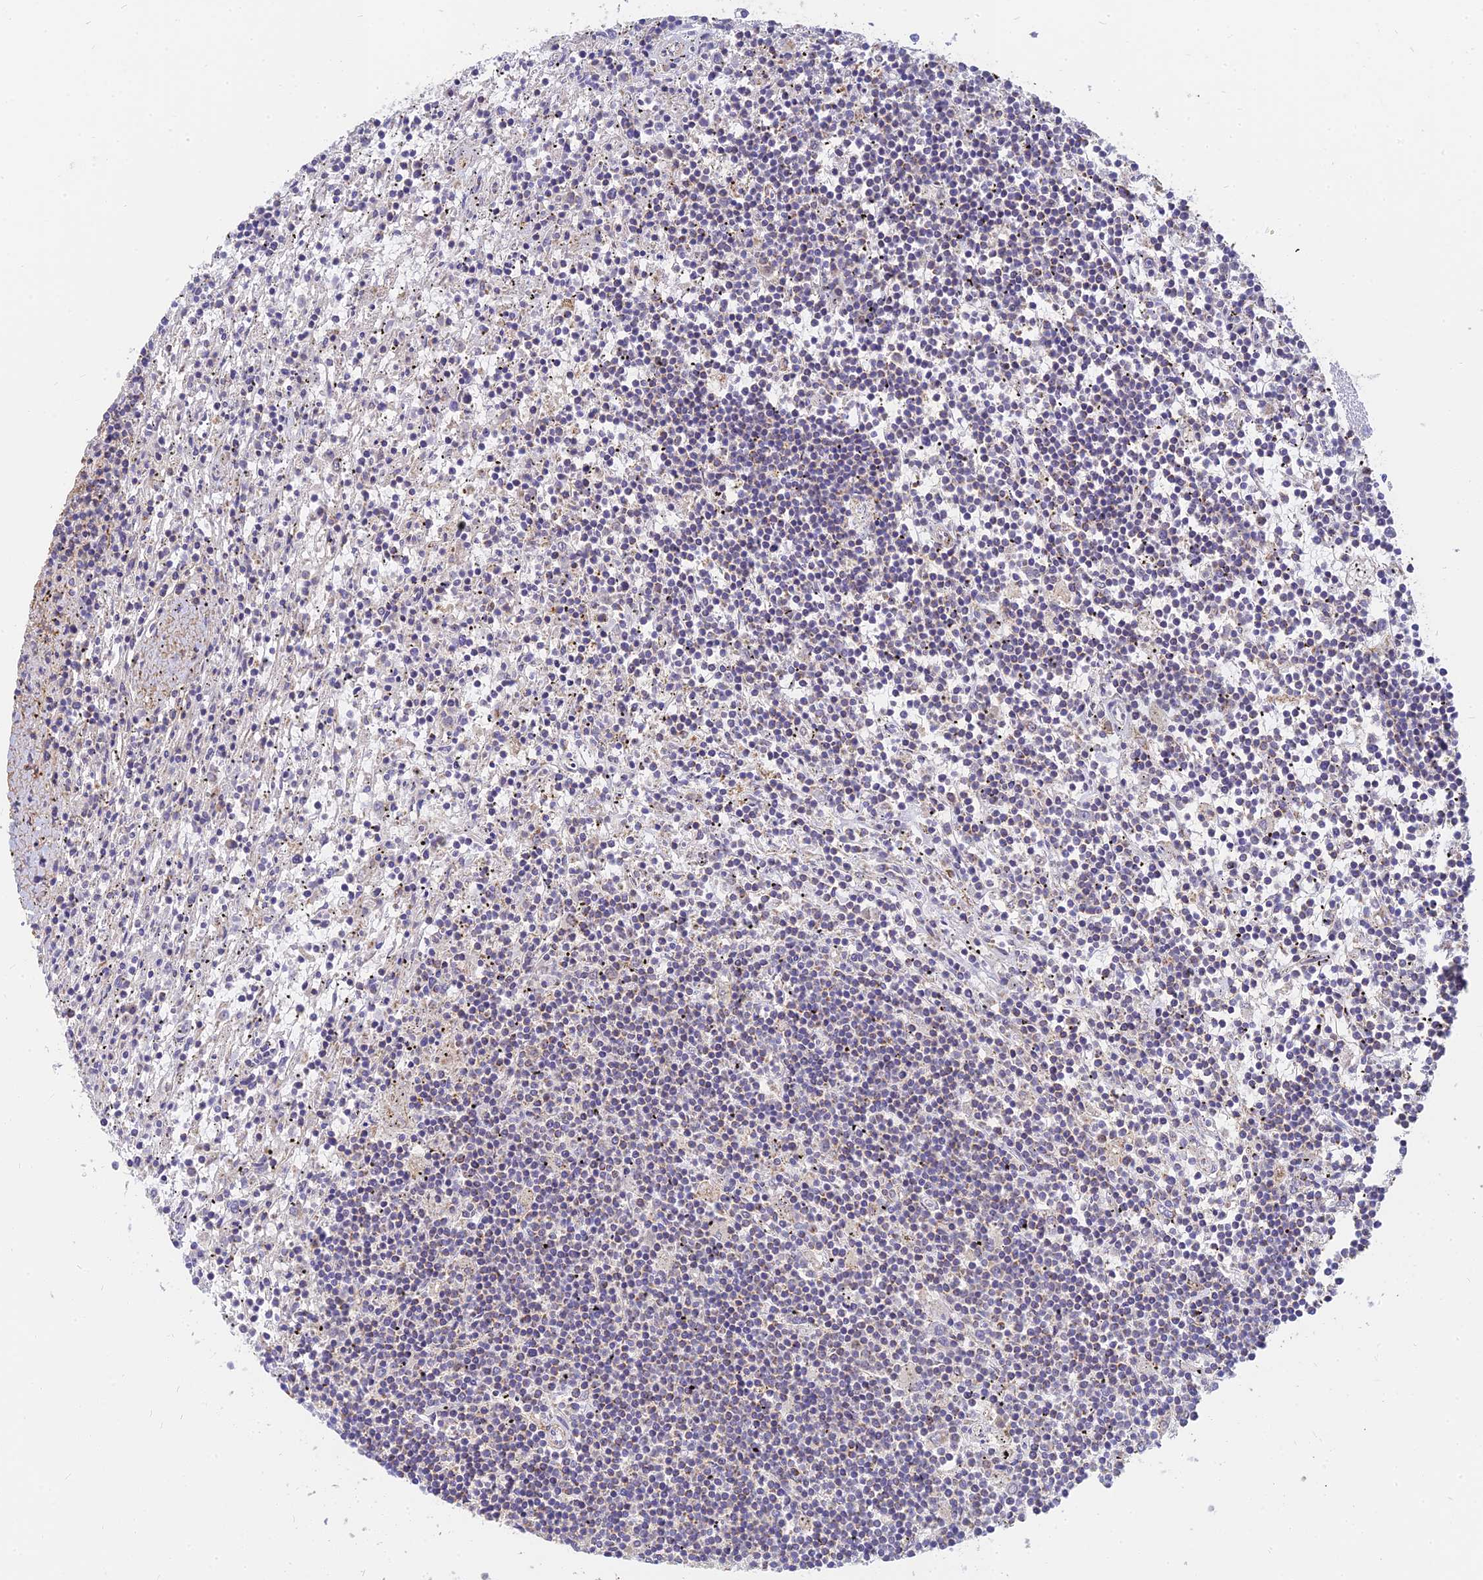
{"staining": {"intensity": "weak", "quantity": "<25%", "location": "cytoplasmic/membranous"}, "tissue": "lymphoma", "cell_type": "Tumor cells", "image_type": "cancer", "snomed": [{"axis": "morphology", "description": "Malignant lymphoma, non-Hodgkin's type, Low grade"}, {"axis": "topography", "description": "Spleen"}], "caption": "Low-grade malignant lymphoma, non-Hodgkin's type stained for a protein using immunohistochemistry displays no positivity tumor cells.", "gene": "MRPL15", "patient": {"sex": "male", "age": 76}}